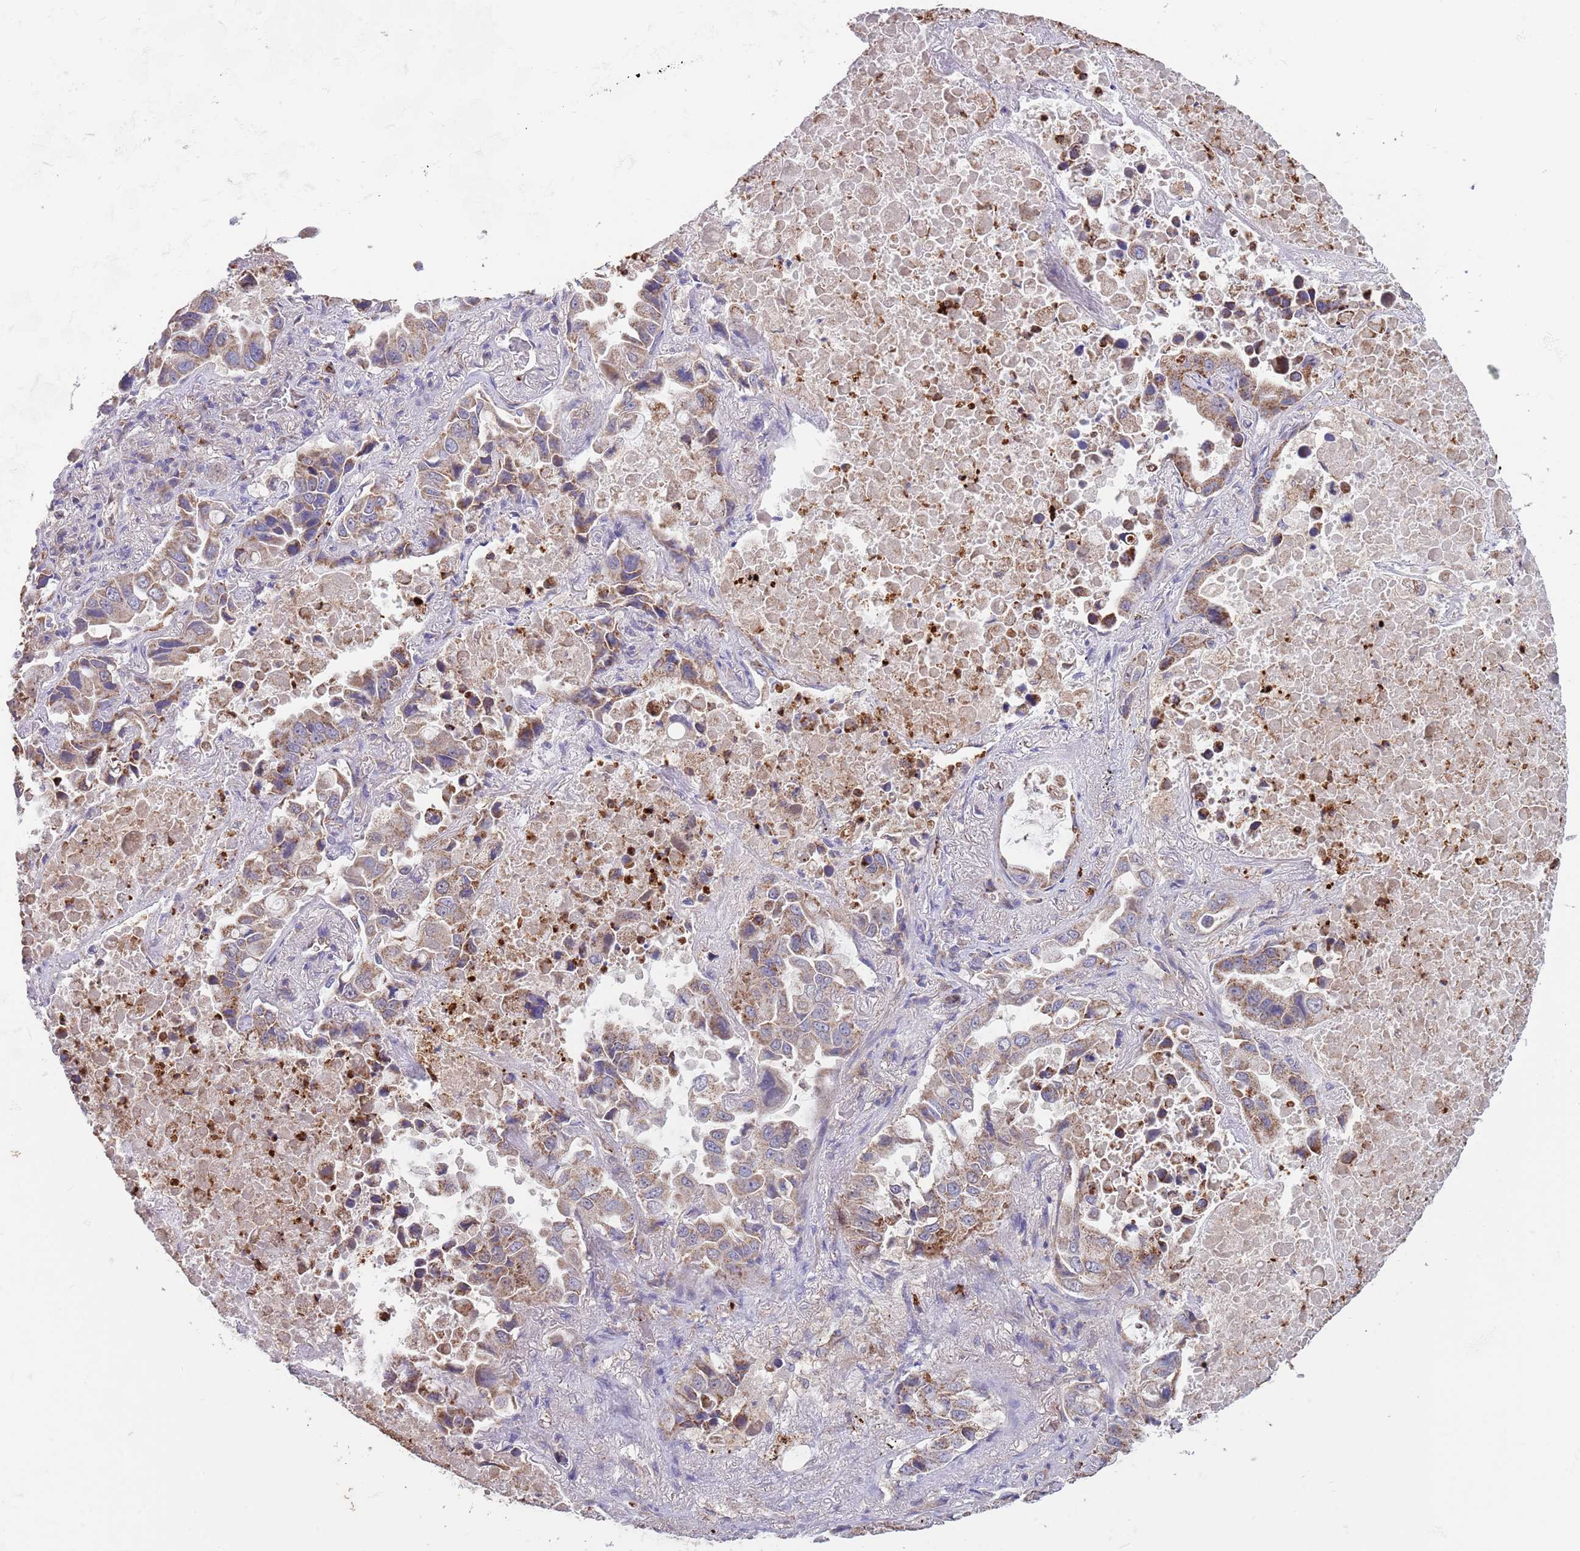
{"staining": {"intensity": "moderate", "quantity": "25%-75%", "location": "cytoplasmic/membranous"}, "tissue": "lung cancer", "cell_type": "Tumor cells", "image_type": "cancer", "snomed": [{"axis": "morphology", "description": "Adenocarcinoma, NOS"}, {"axis": "topography", "description": "Lung"}], "caption": "Immunohistochemical staining of human lung cancer (adenocarcinoma) shows moderate cytoplasmic/membranous protein staining in approximately 25%-75% of tumor cells. (DAB IHC, brown staining for protein, blue staining for nuclei).", "gene": "DDT", "patient": {"sex": "male", "age": 64}}